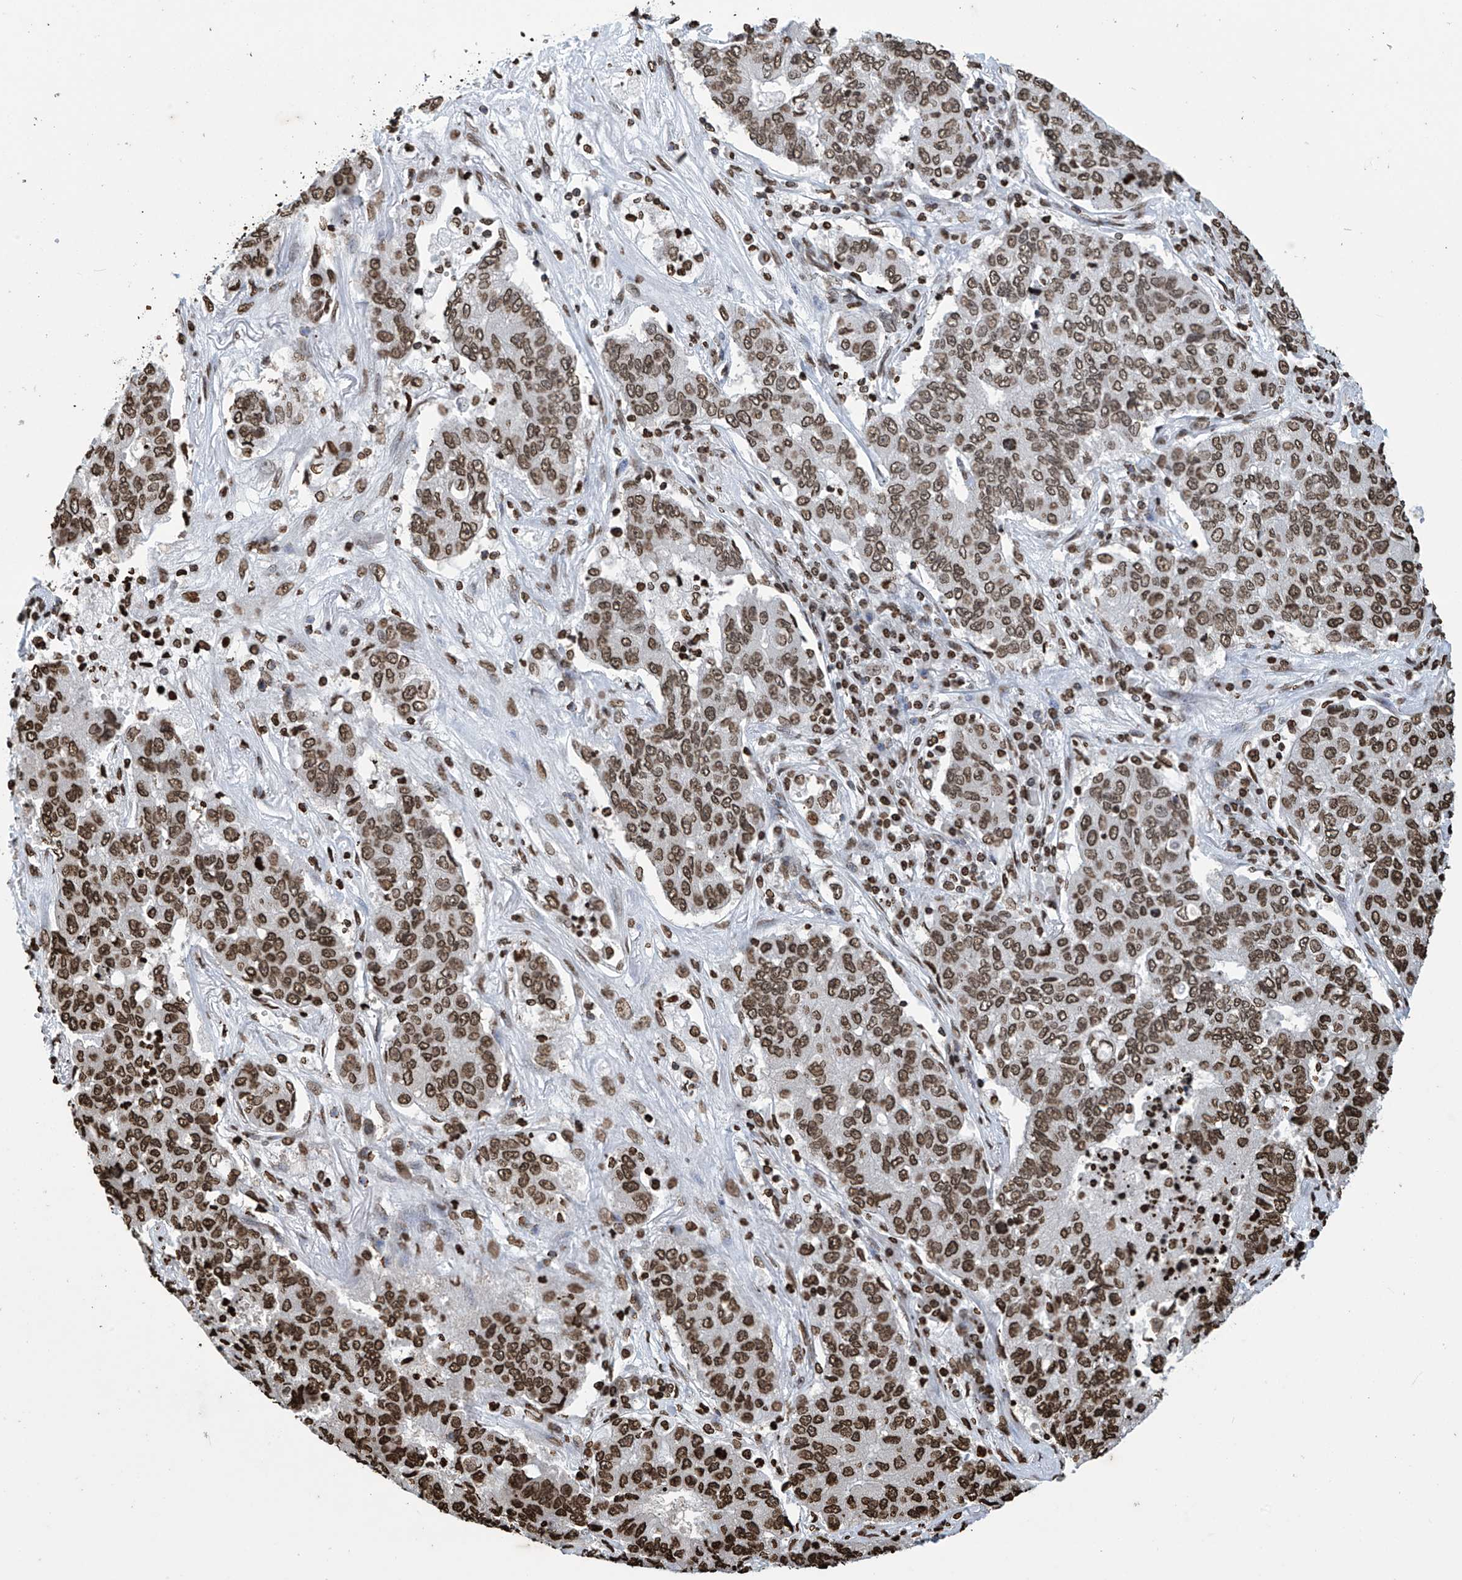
{"staining": {"intensity": "moderate", "quantity": ">75%", "location": "nuclear"}, "tissue": "lung cancer", "cell_type": "Tumor cells", "image_type": "cancer", "snomed": [{"axis": "morphology", "description": "Squamous cell carcinoma, NOS"}, {"axis": "topography", "description": "Lung"}], "caption": "Lung cancer (squamous cell carcinoma) stained with a protein marker exhibits moderate staining in tumor cells.", "gene": "DPPA2", "patient": {"sex": "male", "age": 74}}